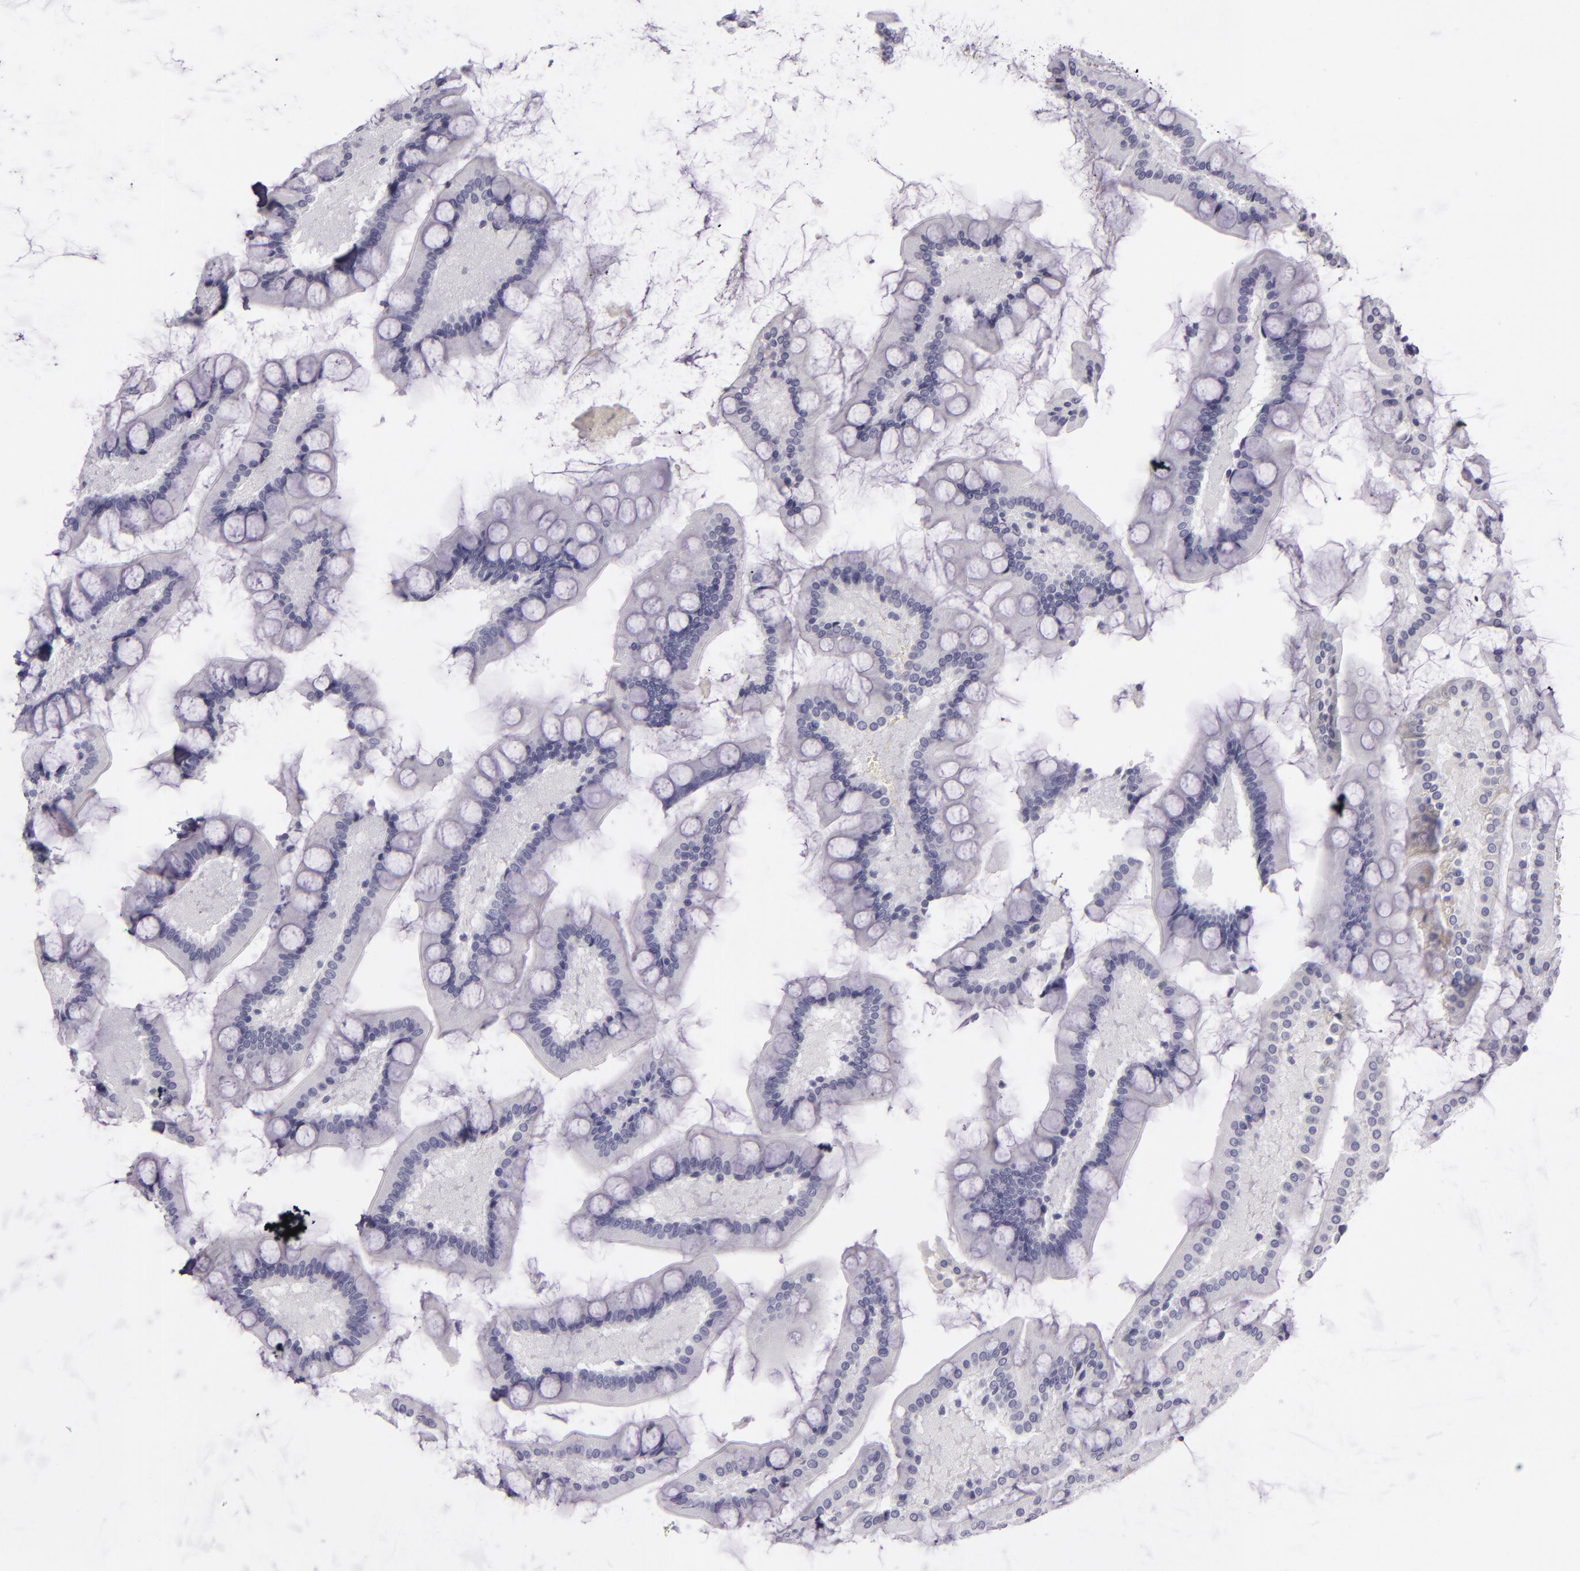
{"staining": {"intensity": "negative", "quantity": "none", "location": "none"}, "tissue": "small intestine", "cell_type": "Glandular cells", "image_type": "normal", "snomed": [{"axis": "morphology", "description": "Normal tissue, NOS"}, {"axis": "topography", "description": "Small intestine"}], "caption": "High power microscopy histopathology image of an IHC photomicrograph of normal small intestine, revealing no significant expression in glandular cells.", "gene": "INA", "patient": {"sex": "male", "age": 41}}